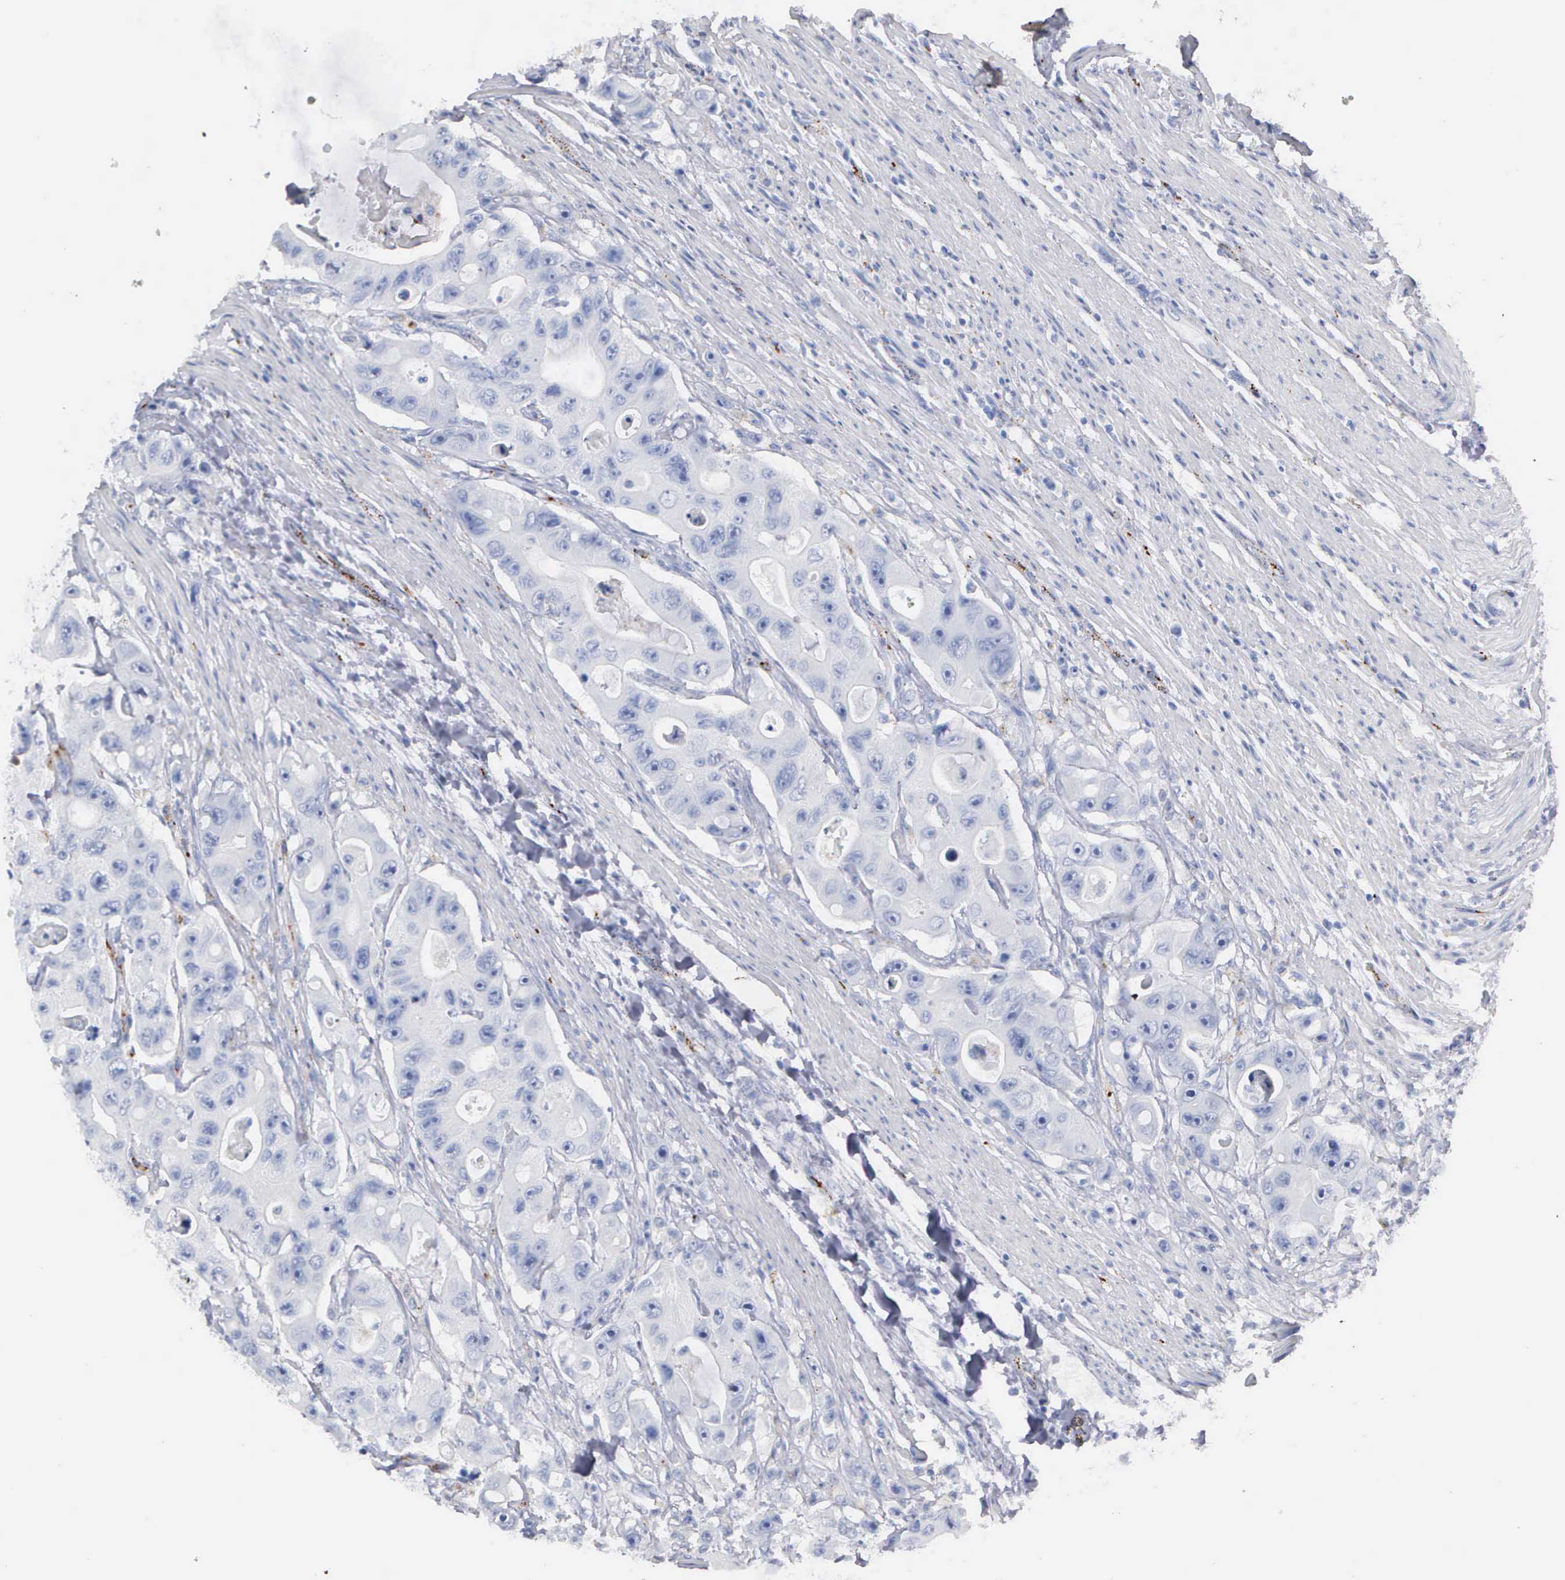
{"staining": {"intensity": "negative", "quantity": "none", "location": "none"}, "tissue": "colorectal cancer", "cell_type": "Tumor cells", "image_type": "cancer", "snomed": [{"axis": "morphology", "description": "Adenocarcinoma, NOS"}, {"axis": "topography", "description": "Colon"}], "caption": "This is an immunohistochemistry (IHC) micrograph of adenocarcinoma (colorectal). There is no staining in tumor cells.", "gene": "CTSL", "patient": {"sex": "female", "age": 46}}